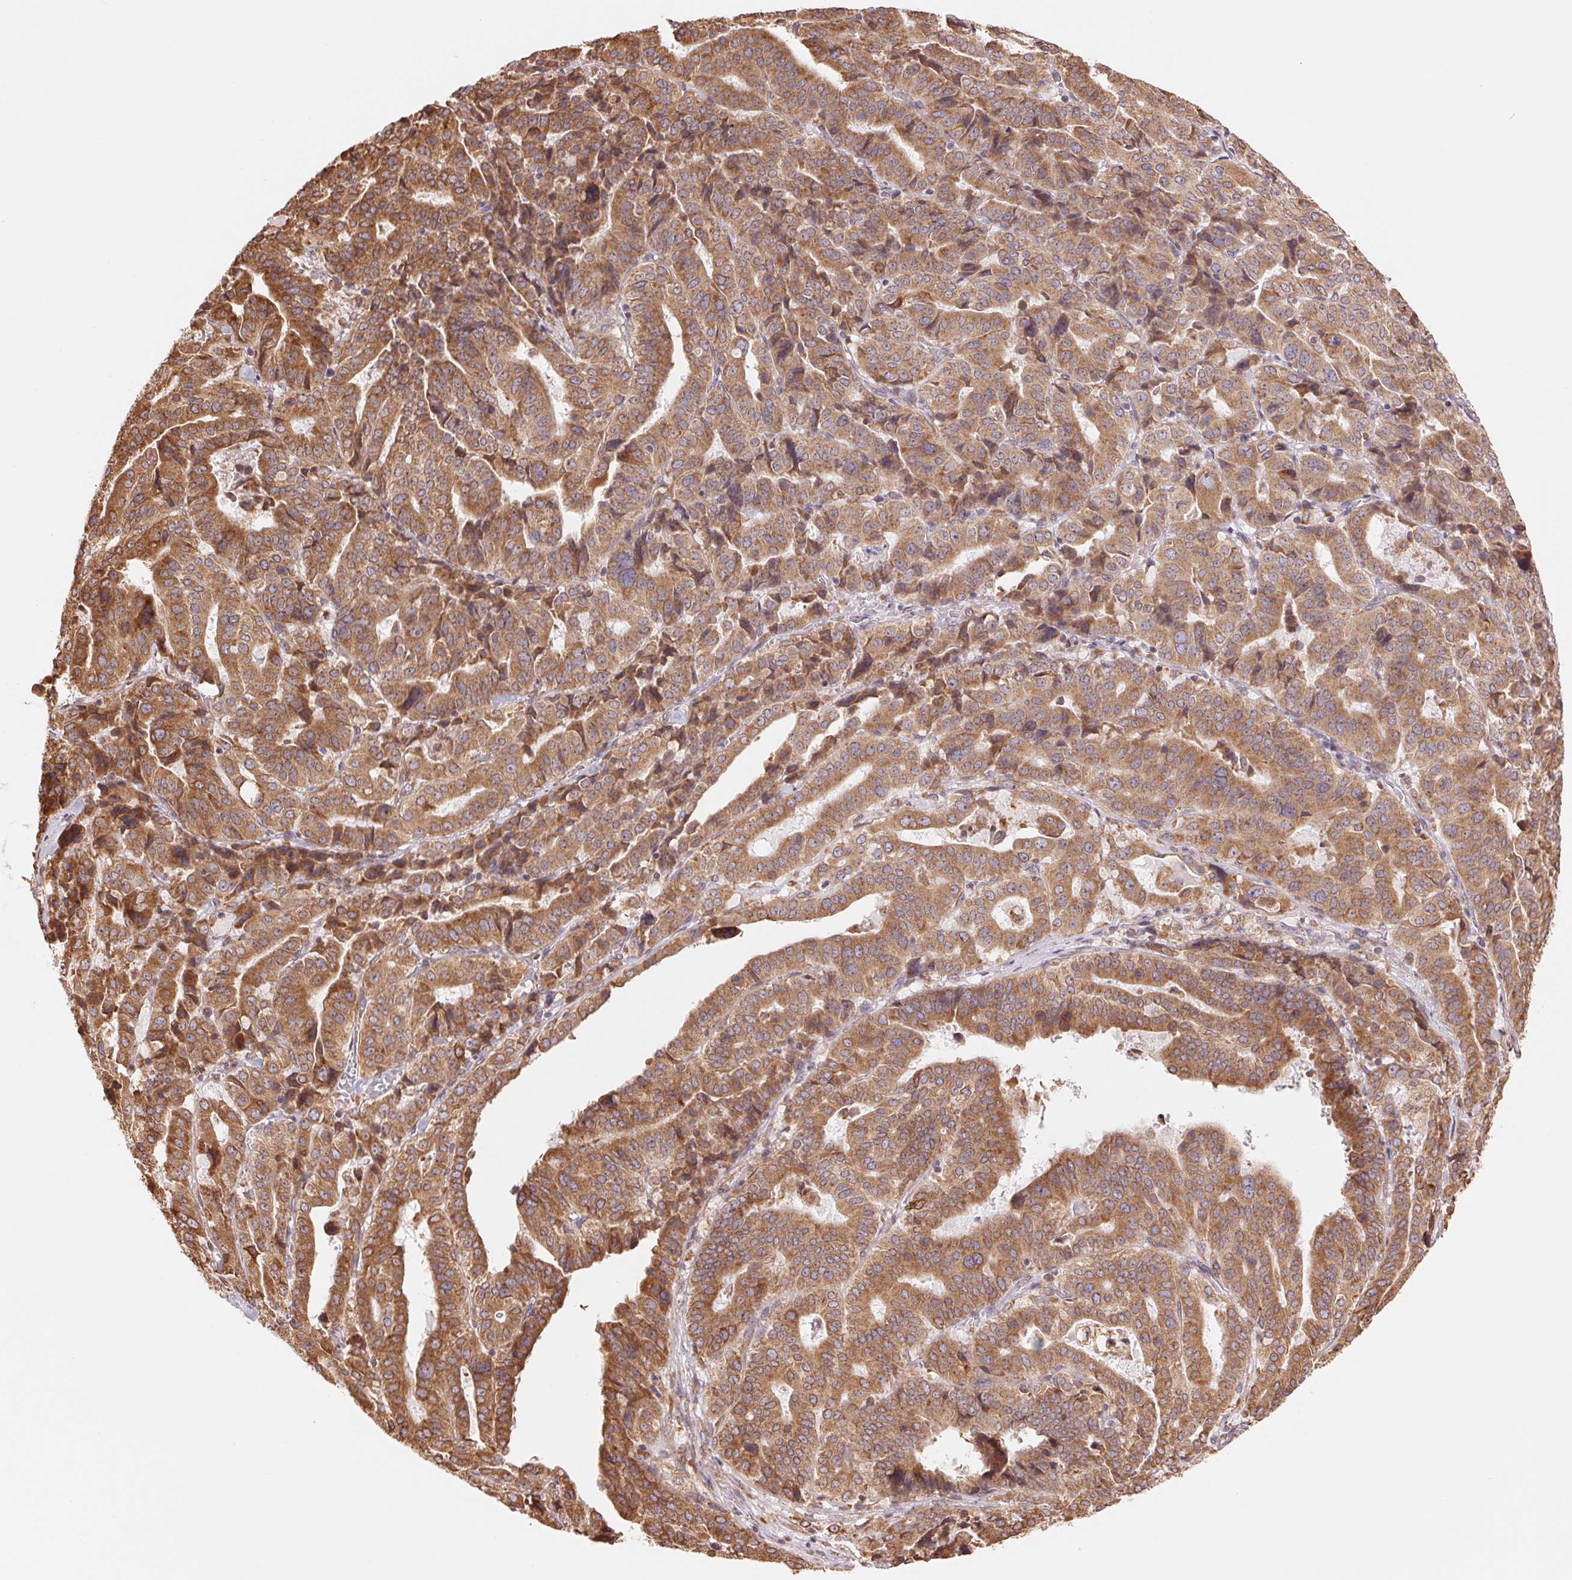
{"staining": {"intensity": "moderate", "quantity": ">75%", "location": "cytoplasmic/membranous"}, "tissue": "stomach cancer", "cell_type": "Tumor cells", "image_type": "cancer", "snomed": [{"axis": "morphology", "description": "Adenocarcinoma, NOS"}, {"axis": "topography", "description": "Stomach"}], "caption": "Immunohistochemistry (IHC) image of neoplastic tissue: stomach adenocarcinoma stained using immunohistochemistry shows medium levels of moderate protein expression localized specifically in the cytoplasmic/membranous of tumor cells, appearing as a cytoplasmic/membranous brown color.", "gene": "RPN1", "patient": {"sex": "male", "age": 48}}